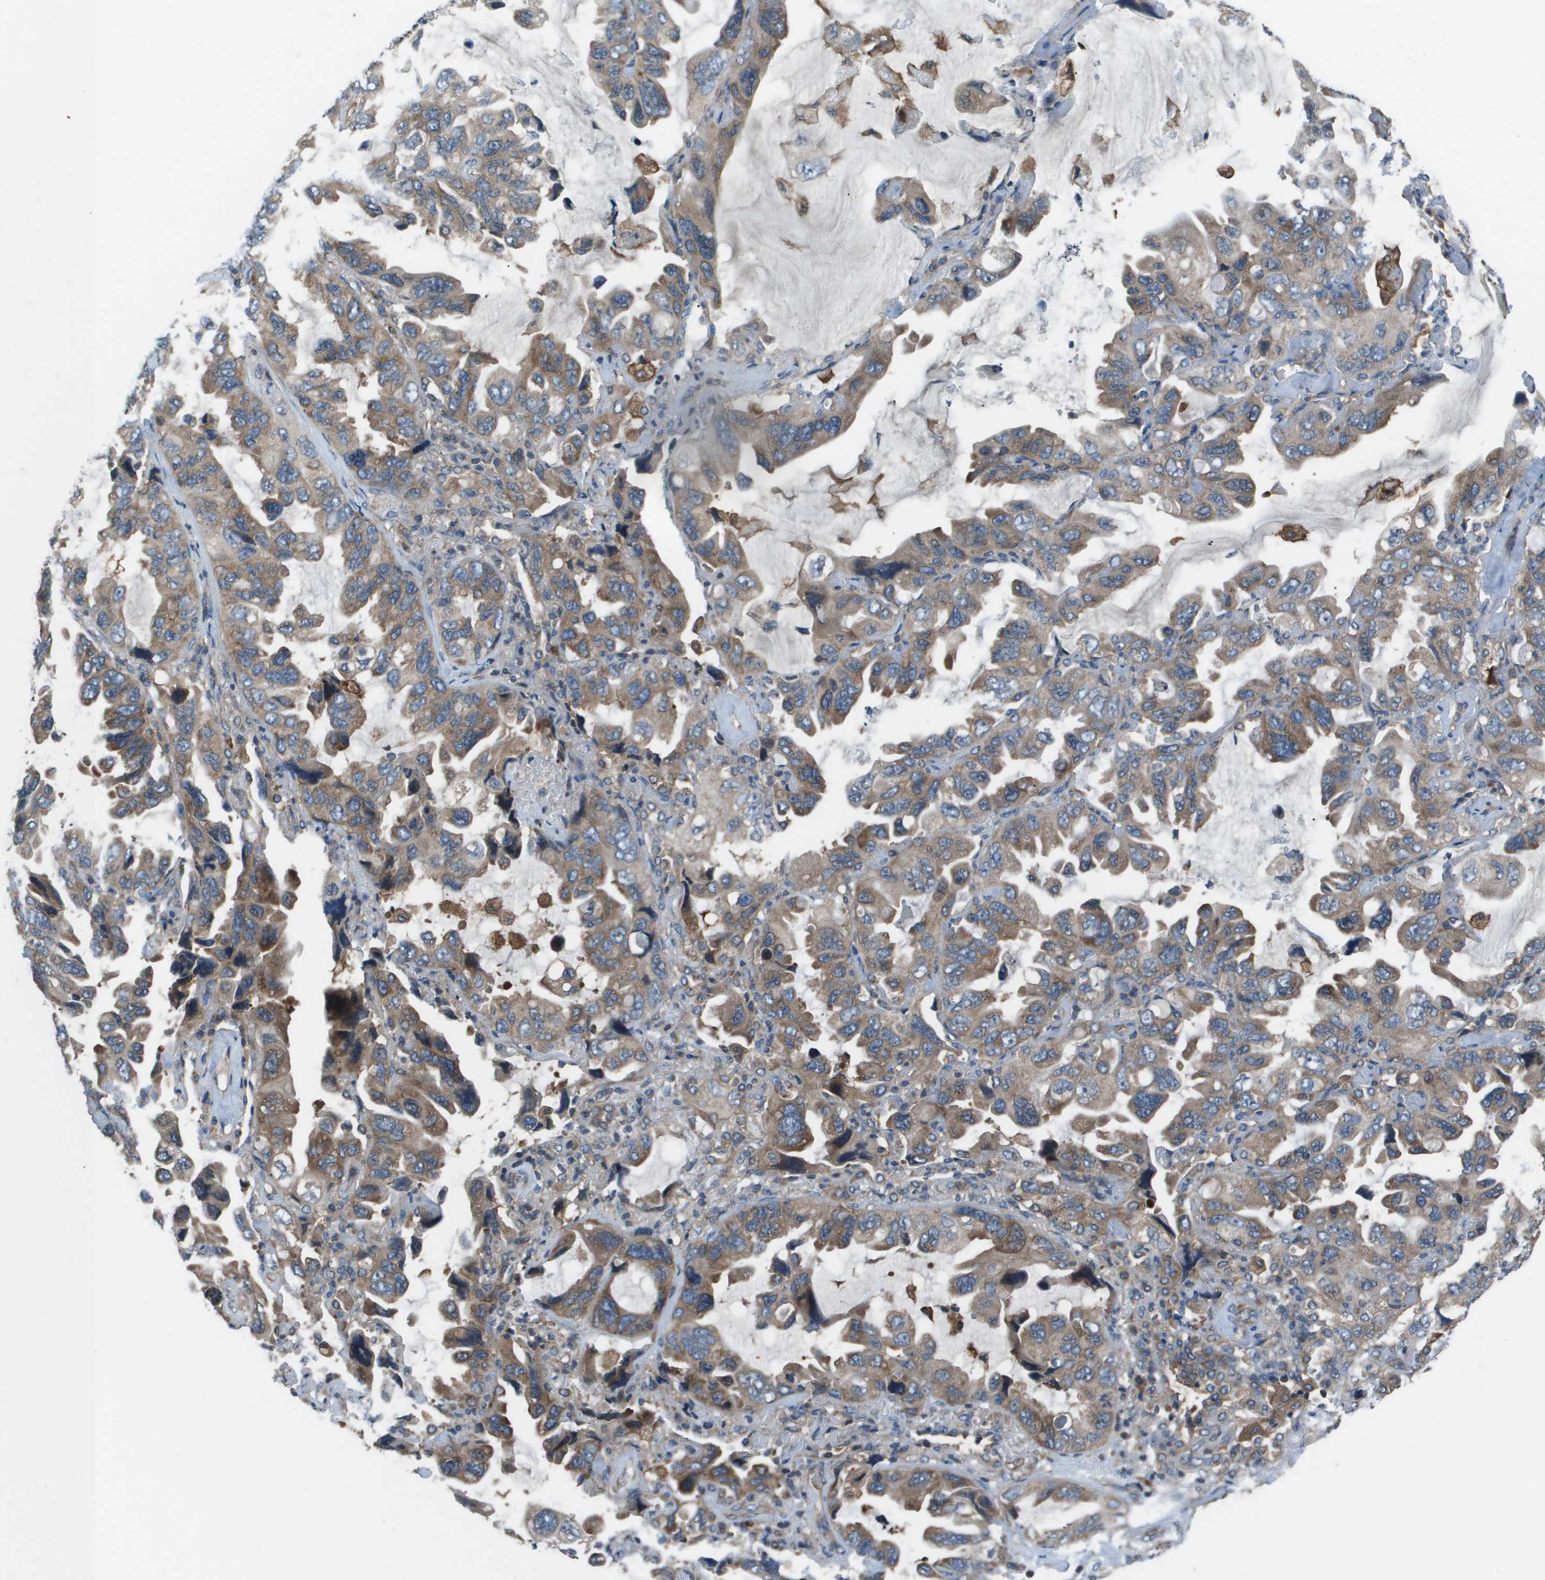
{"staining": {"intensity": "moderate", "quantity": ">75%", "location": "cytoplasmic/membranous"}, "tissue": "lung cancer", "cell_type": "Tumor cells", "image_type": "cancer", "snomed": [{"axis": "morphology", "description": "Squamous cell carcinoma, NOS"}, {"axis": "topography", "description": "Lung"}], "caption": "IHC staining of lung cancer, which shows medium levels of moderate cytoplasmic/membranous positivity in about >75% of tumor cells indicating moderate cytoplasmic/membranous protein positivity. The staining was performed using DAB (brown) for protein detection and nuclei were counterstained in hematoxylin (blue).", "gene": "EIF3B", "patient": {"sex": "female", "age": 73}}